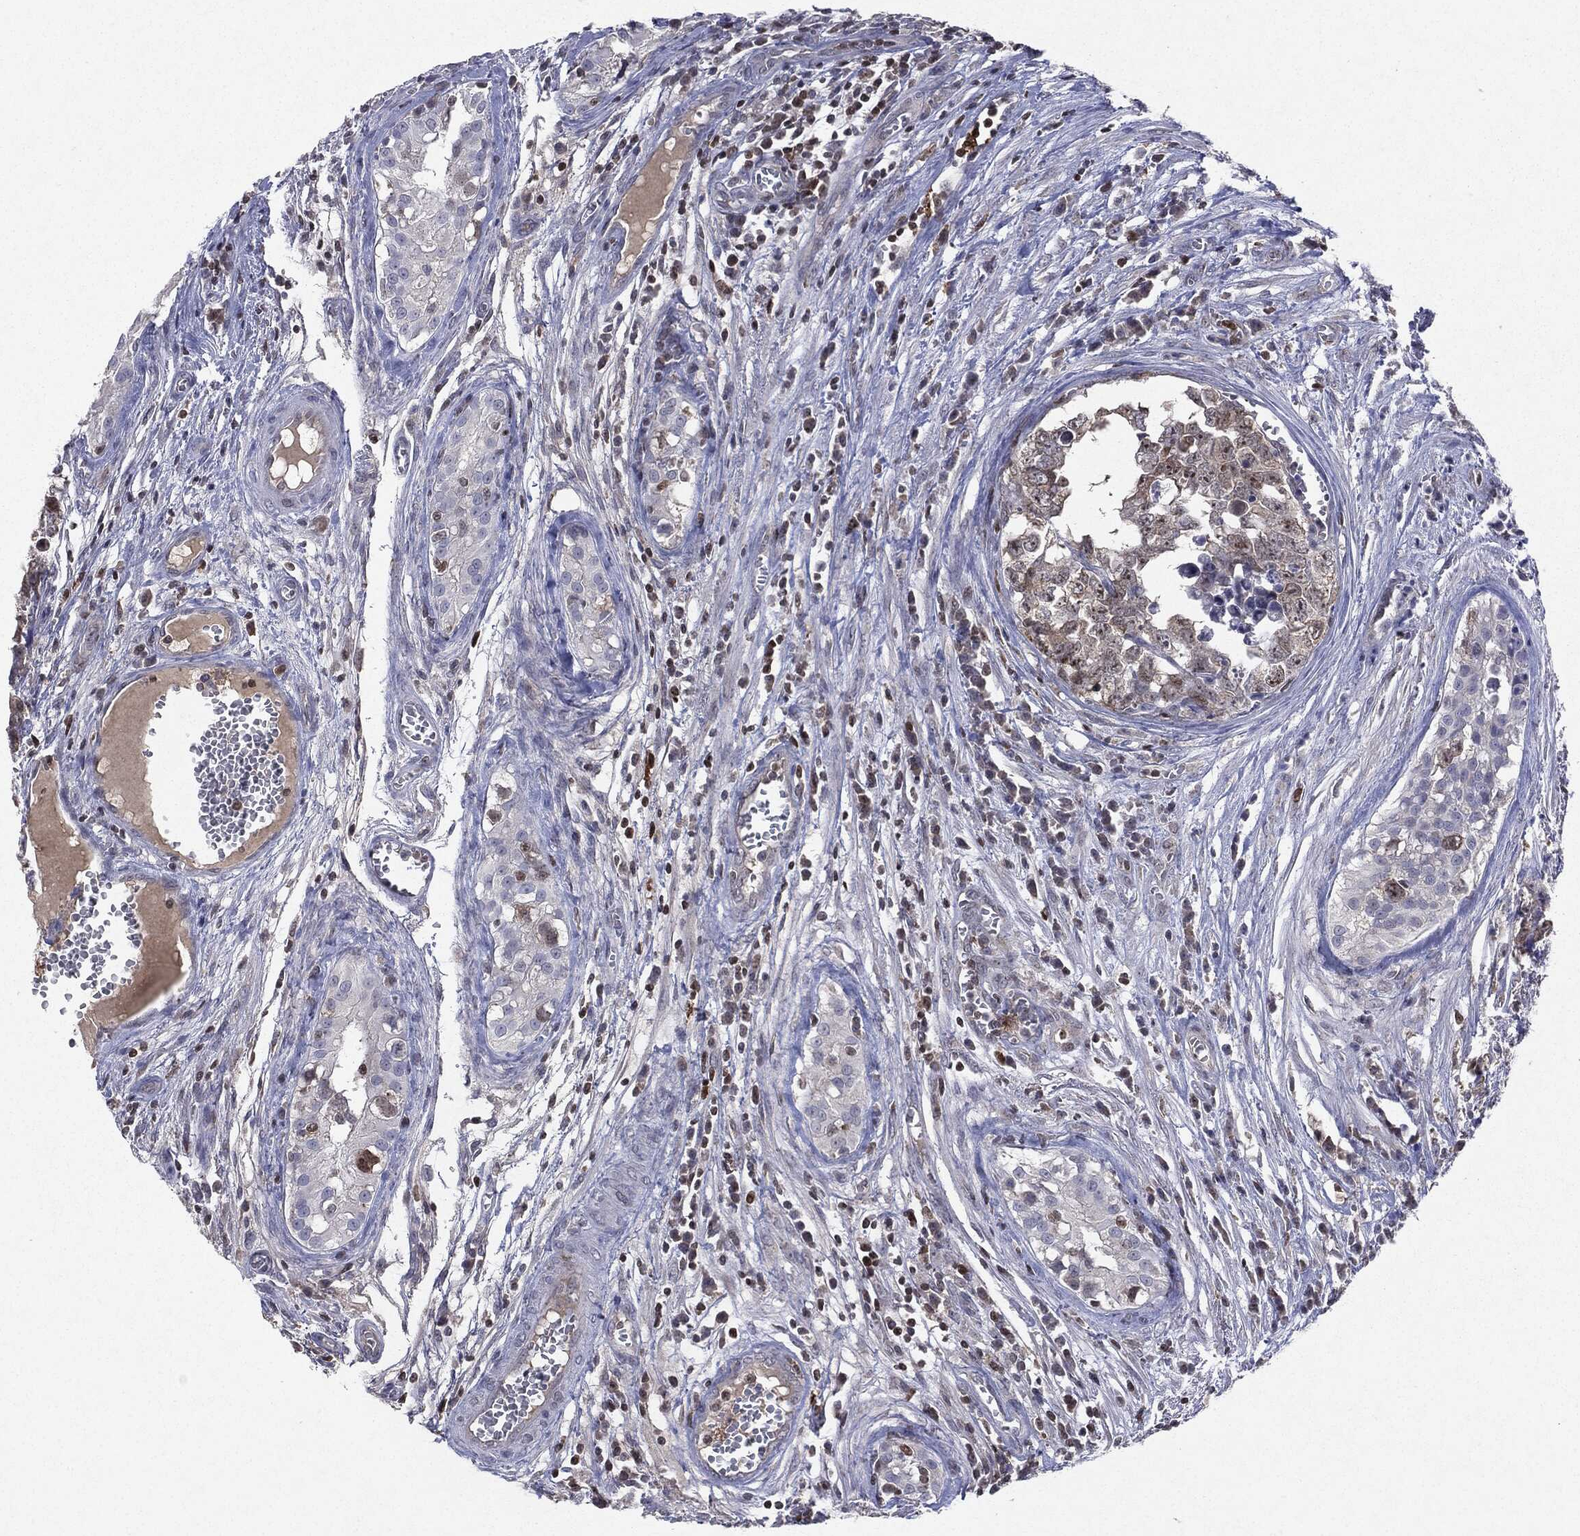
{"staining": {"intensity": "weak", "quantity": "<25%", "location": "cytoplasmic/membranous,nuclear"}, "tissue": "testis cancer", "cell_type": "Tumor cells", "image_type": "cancer", "snomed": [{"axis": "morphology", "description": "Carcinoma, Embryonal, NOS"}, {"axis": "topography", "description": "Testis"}], "caption": "IHC histopathology image of testis embryonal carcinoma stained for a protein (brown), which demonstrates no expression in tumor cells.", "gene": "KIF2C", "patient": {"sex": "male", "age": 23}}